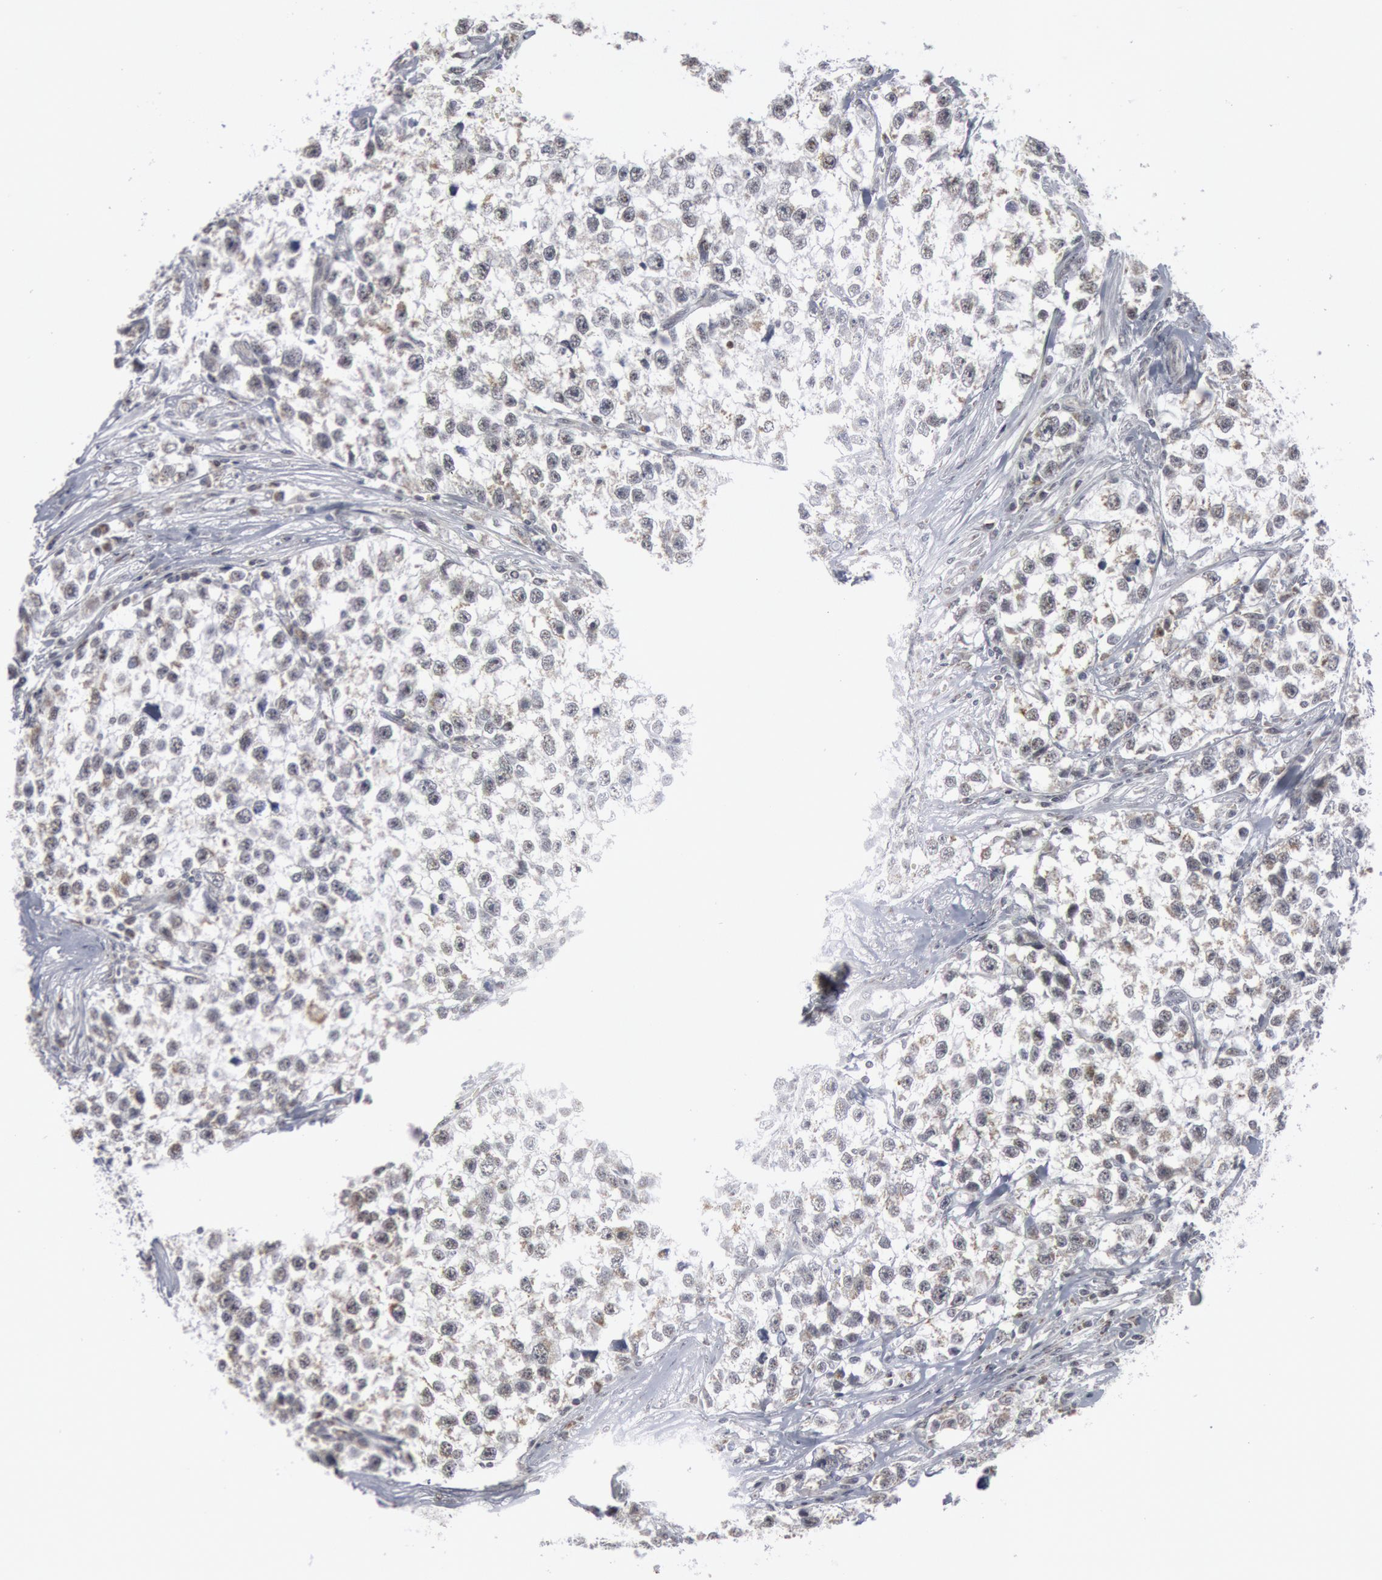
{"staining": {"intensity": "negative", "quantity": "none", "location": "none"}, "tissue": "testis cancer", "cell_type": "Tumor cells", "image_type": "cancer", "snomed": [{"axis": "morphology", "description": "Seminoma, NOS"}, {"axis": "morphology", "description": "Carcinoma, Embryonal, NOS"}, {"axis": "topography", "description": "Testis"}], "caption": "Immunohistochemical staining of testis seminoma displays no significant staining in tumor cells.", "gene": "CASP9", "patient": {"sex": "male", "age": 30}}